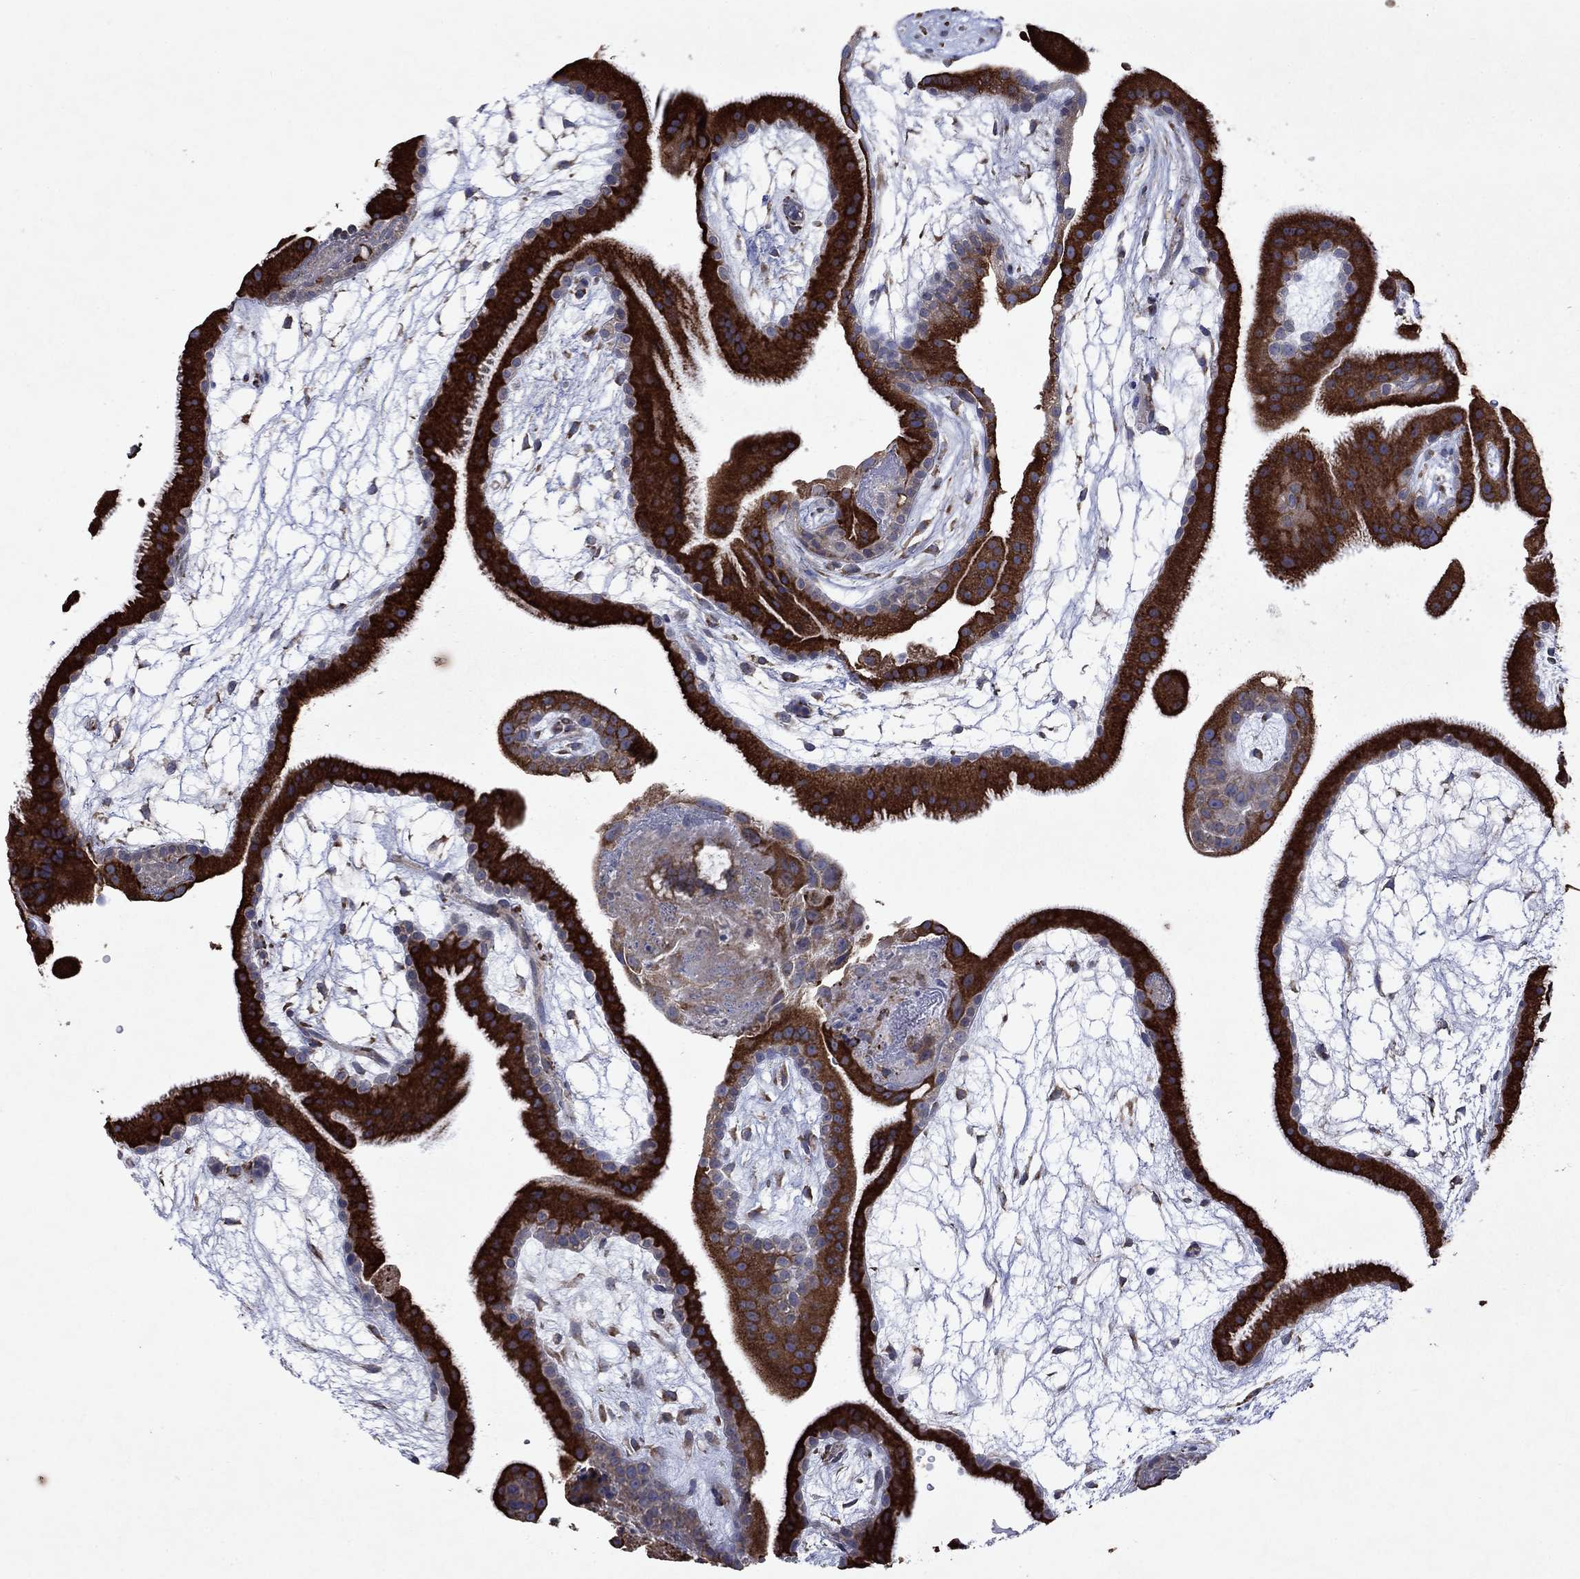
{"staining": {"intensity": "moderate", "quantity": "25%-75%", "location": "cytoplasmic/membranous"}, "tissue": "placenta", "cell_type": "Decidual cells", "image_type": "normal", "snomed": [{"axis": "morphology", "description": "Normal tissue, NOS"}, {"axis": "topography", "description": "Placenta"}], "caption": "Moderate cytoplasmic/membranous protein positivity is present in approximately 25%-75% of decidual cells in placenta.", "gene": "TMEM97", "patient": {"sex": "female", "age": 19}}